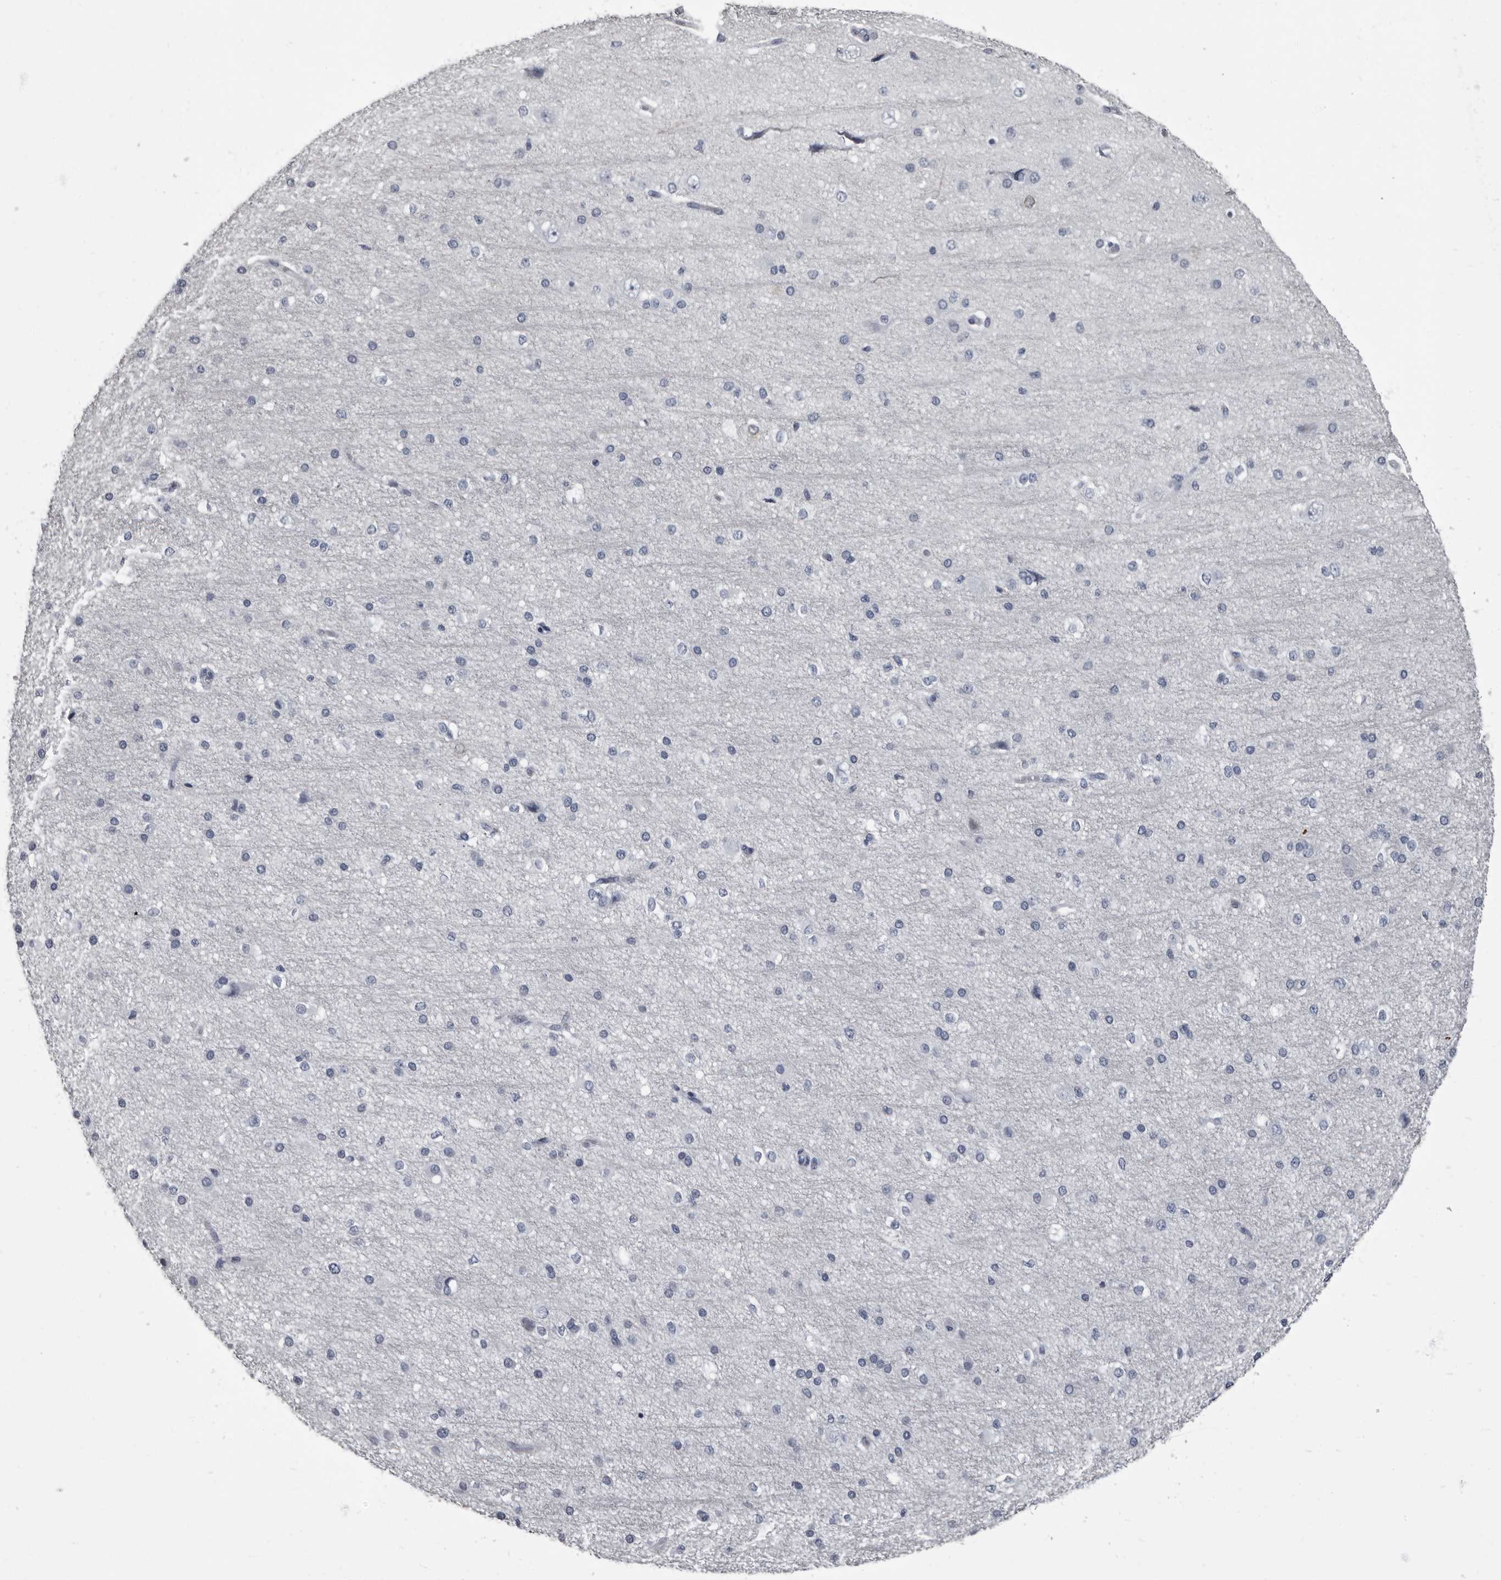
{"staining": {"intensity": "moderate", "quantity": "<25%", "location": "cytoplasmic/membranous"}, "tissue": "cerebral cortex", "cell_type": "Endothelial cells", "image_type": "normal", "snomed": [{"axis": "morphology", "description": "Normal tissue, NOS"}, {"axis": "morphology", "description": "Developmental malformation"}, {"axis": "topography", "description": "Cerebral cortex"}], "caption": "Immunohistochemistry (DAB) staining of unremarkable human cerebral cortex demonstrates moderate cytoplasmic/membranous protein positivity in approximately <25% of endothelial cells.", "gene": "TPD52L1", "patient": {"sex": "female", "age": 30}}